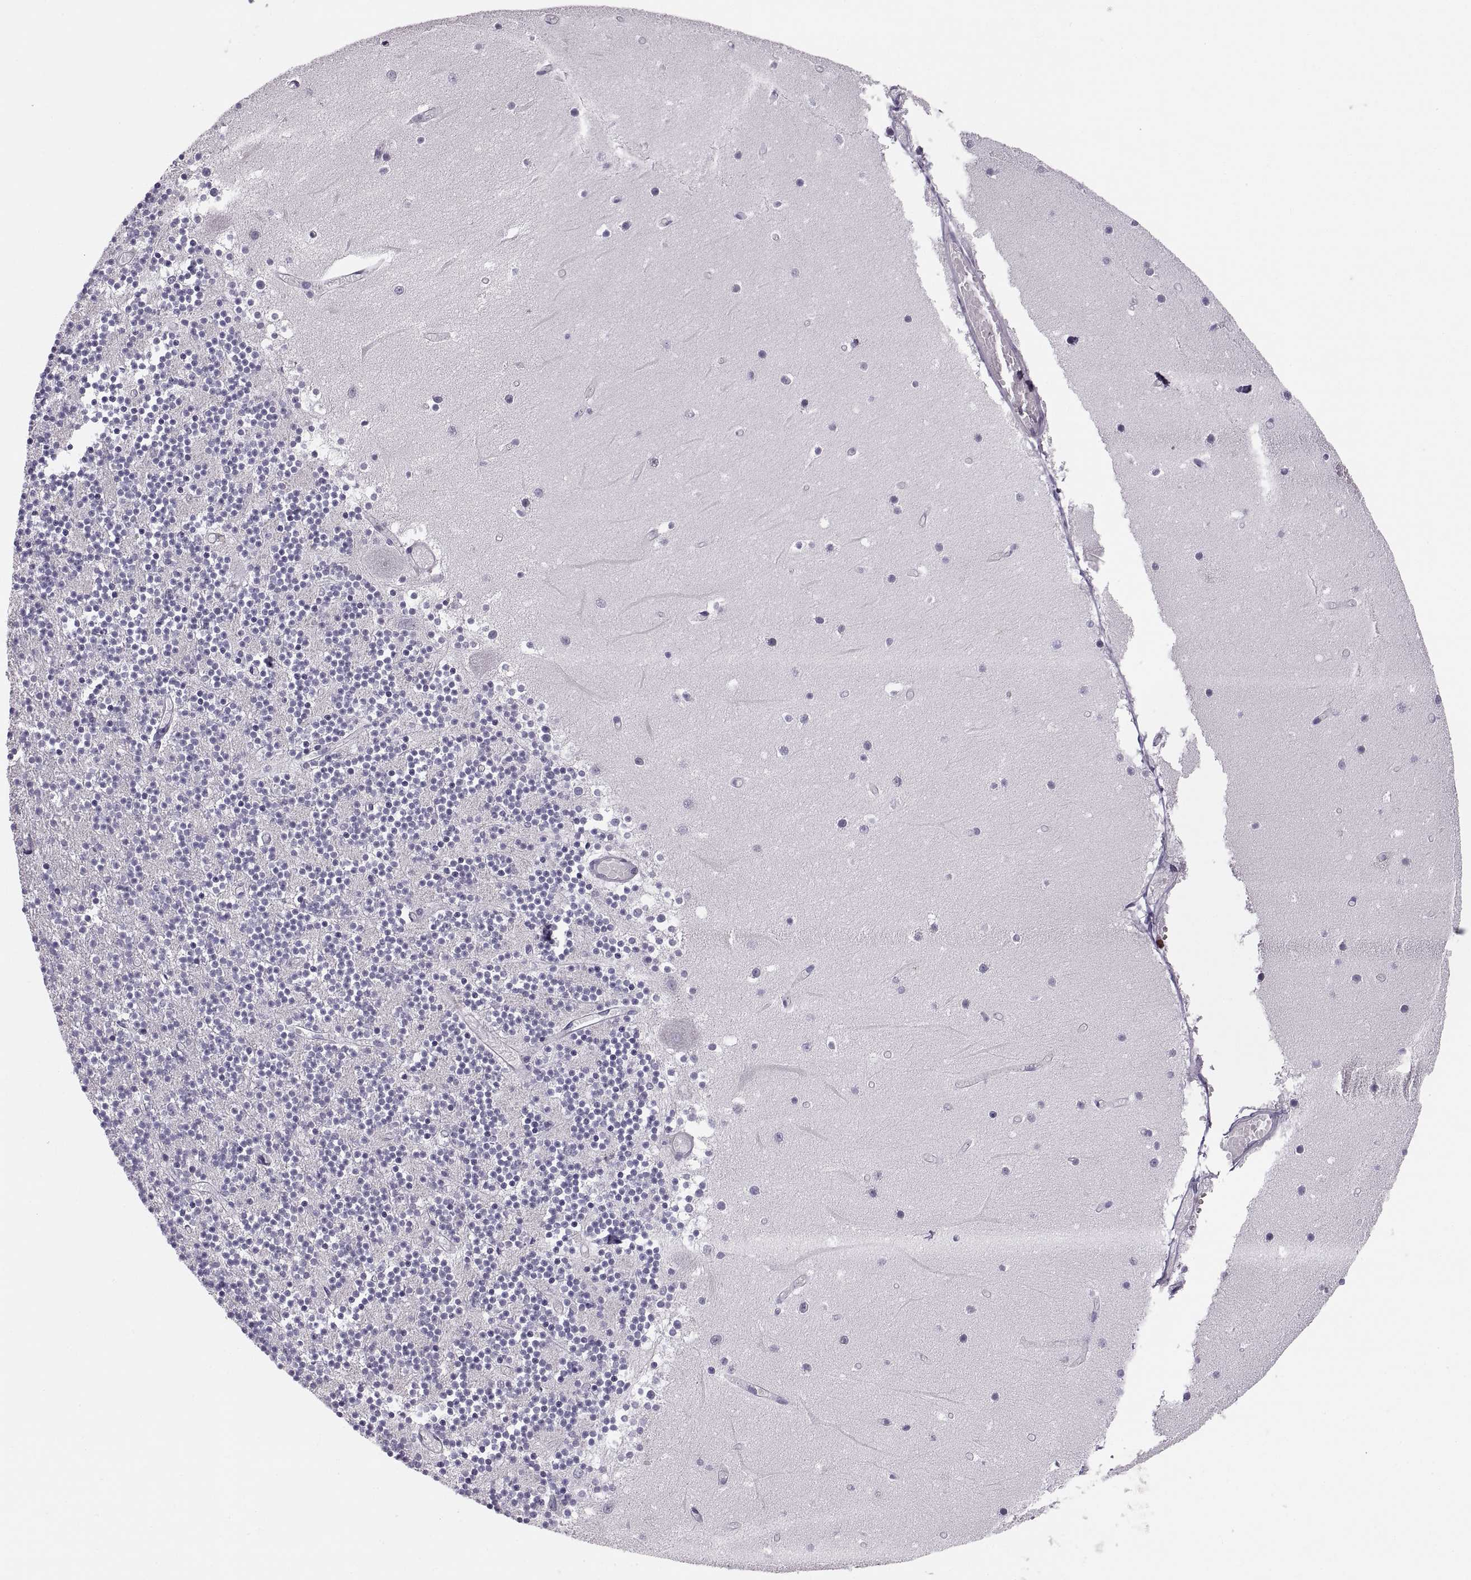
{"staining": {"intensity": "negative", "quantity": "none", "location": "none"}, "tissue": "cerebellum", "cell_type": "Cells in granular layer", "image_type": "normal", "snomed": [{"axis": "morphology", "description": "Normal tissue, NOS"}, {"axis": "topography", "description": "Cerebellum"}], "caption": "This is an immunohistochemistry image of unremarkable cerebellum. There is no positivity in cells in granular layer.", "gene": "COL9A3", "patient": {"sex": "female", "age": 28}}